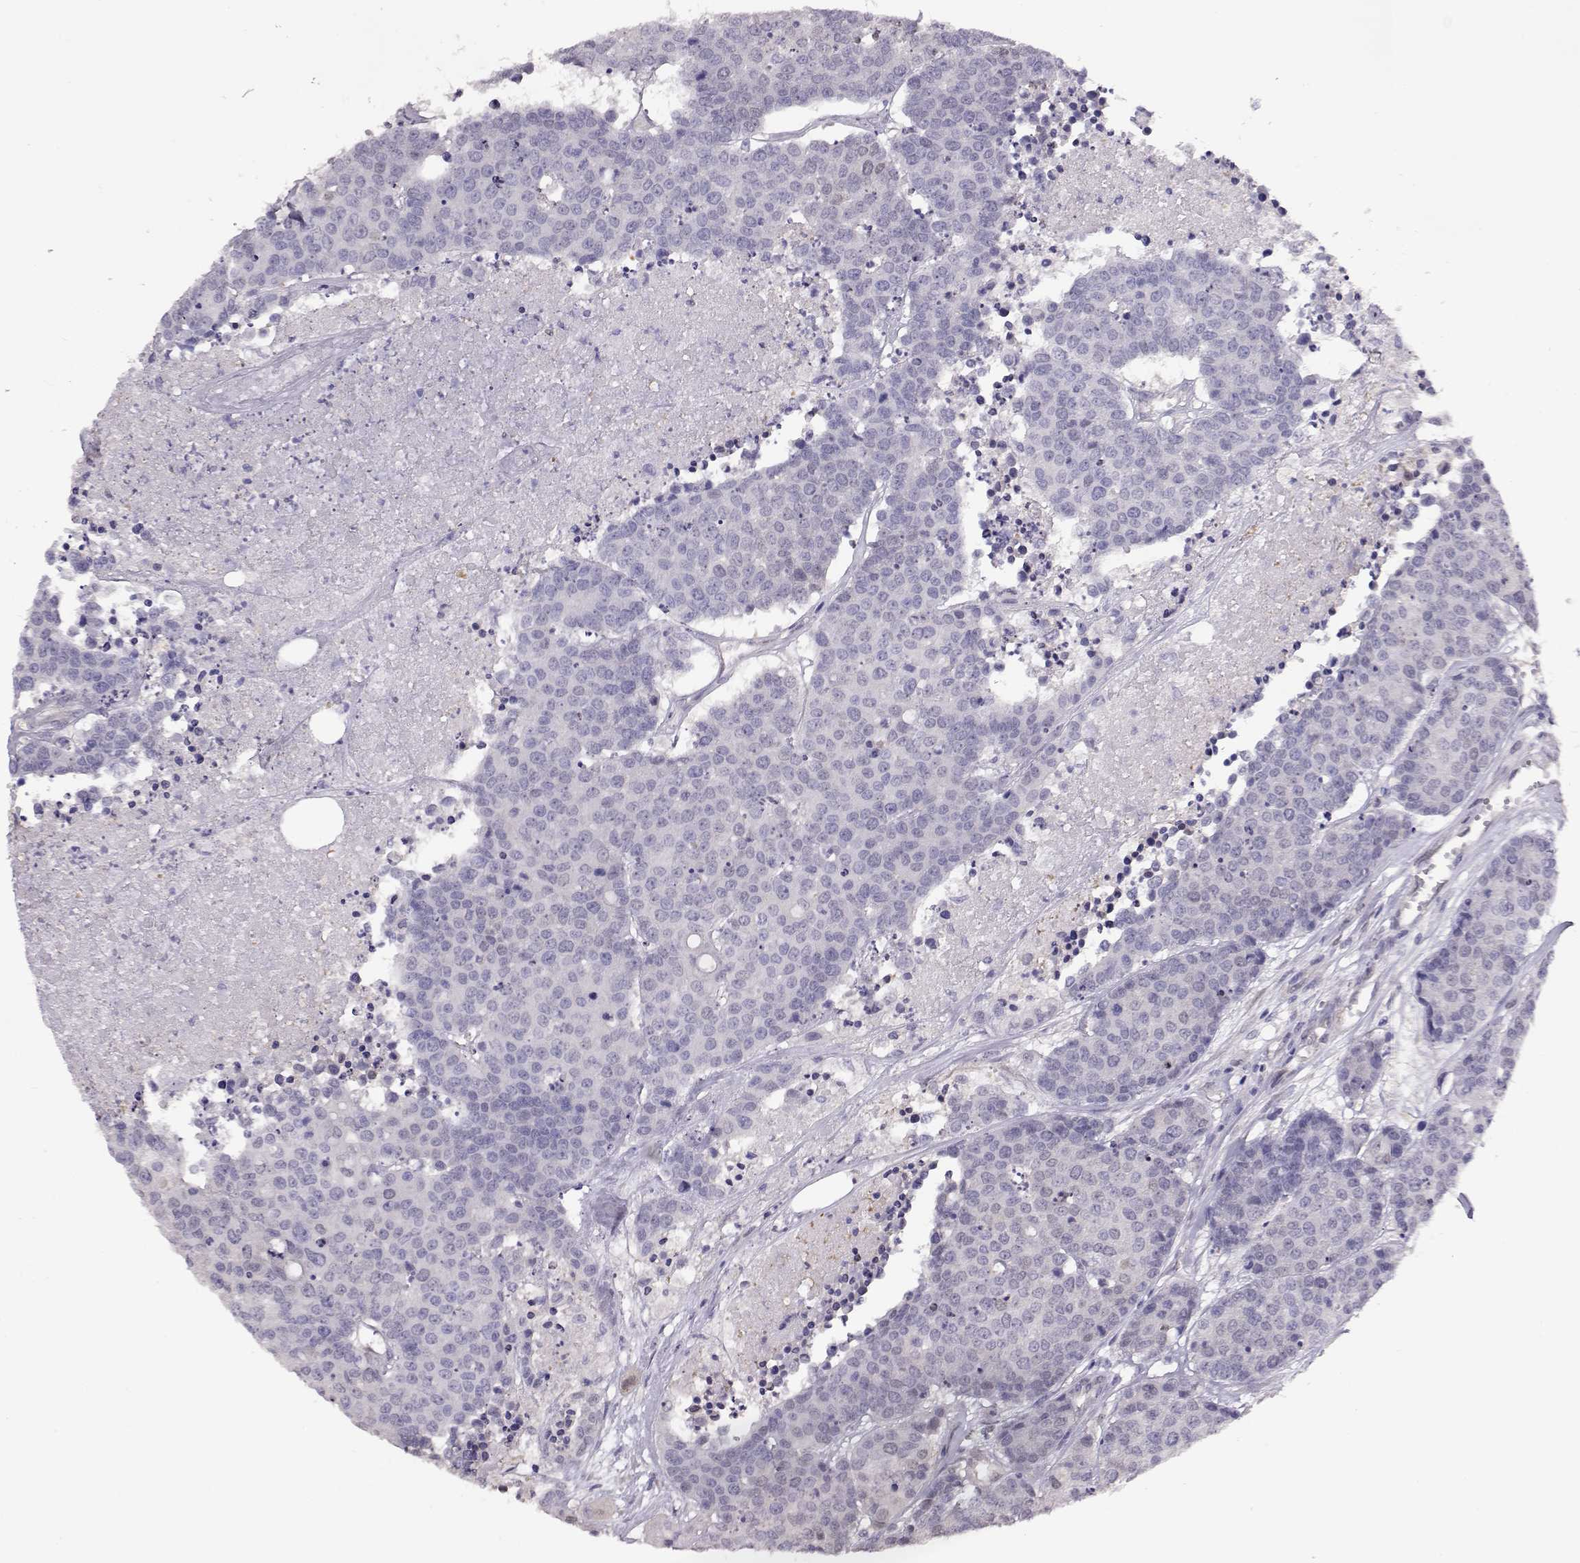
{"staining": {"intensity": "weak", "quantity": "<25%", "location": "nuclear"}, "tissue": "carcinoid", "cell_type": "Tumor cells", "image_type": "cancer", "snomed": [{"axis": "morphology", "description": "Carcinoid, malignant, NOS"}, {"axis": "topography", "description": "Colon"}], "caption": "Immunohistochemistry (IHC) micrograph of carcinoid (malignant) stained for a protein (brown), which demonstrates no expression in tumor cells.", "gene": "CCR8", "patient": {"sex": "male", "age": 81}}